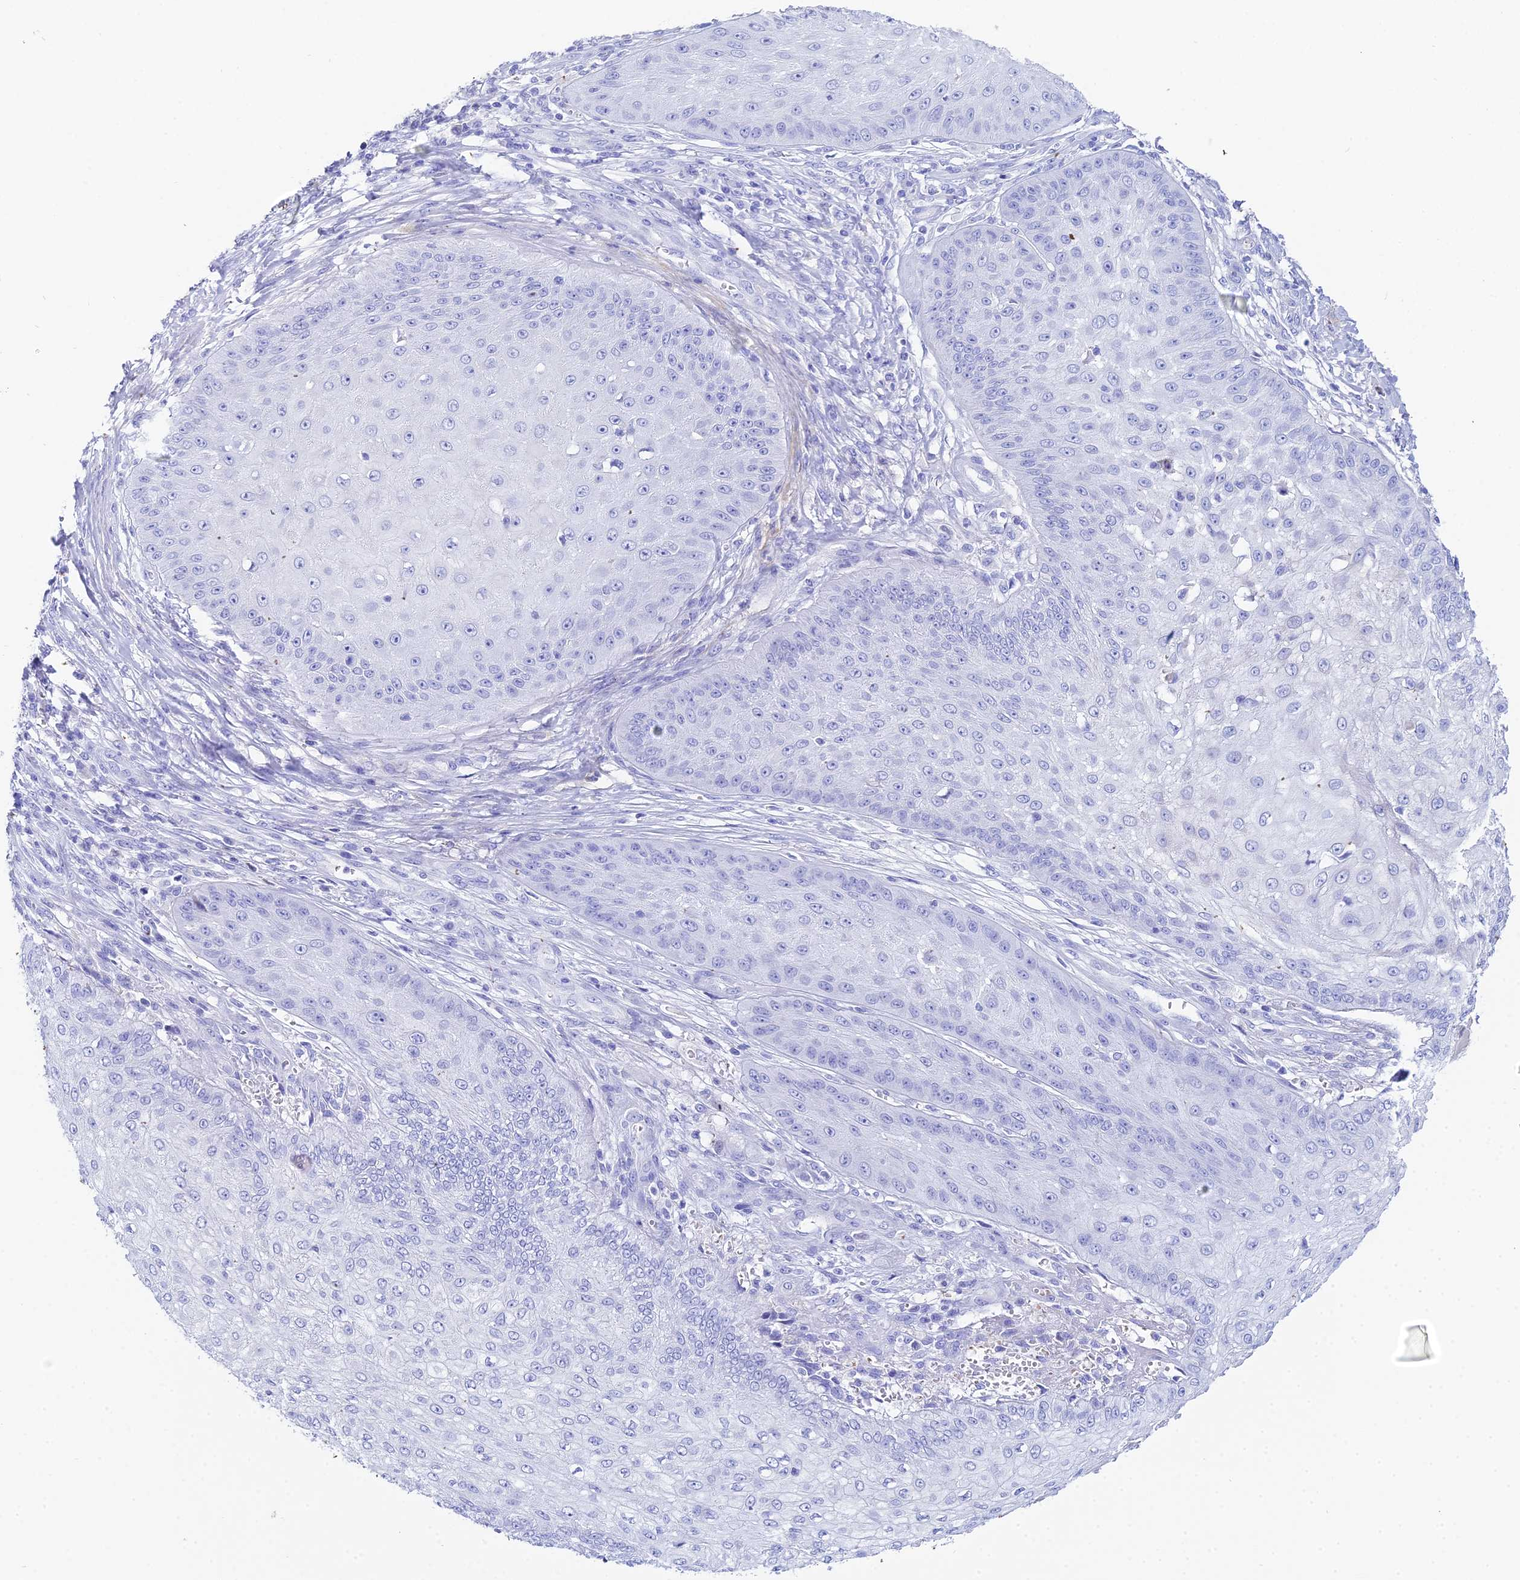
{"staining": {"intensity": "negative", "quantity": "none", "location": "none"}, "tissue": "skin cancer", "cell_type": "Tumor cells", "image_type": "cancer", "snomed": [{"axis": "morphology", "description": "Squamous cell carcinoma, NOS"}, {"axis": "topography", "description": "Skin"}], "caption": "Protein analysis of skin cancer (squamous cell carcinoma) shows no significant staining in tumor cells. (IHC, brightfield microscopy, high magnification).", "gene": "CELA3A", "patient": {"sex": "male", "age": 70}}